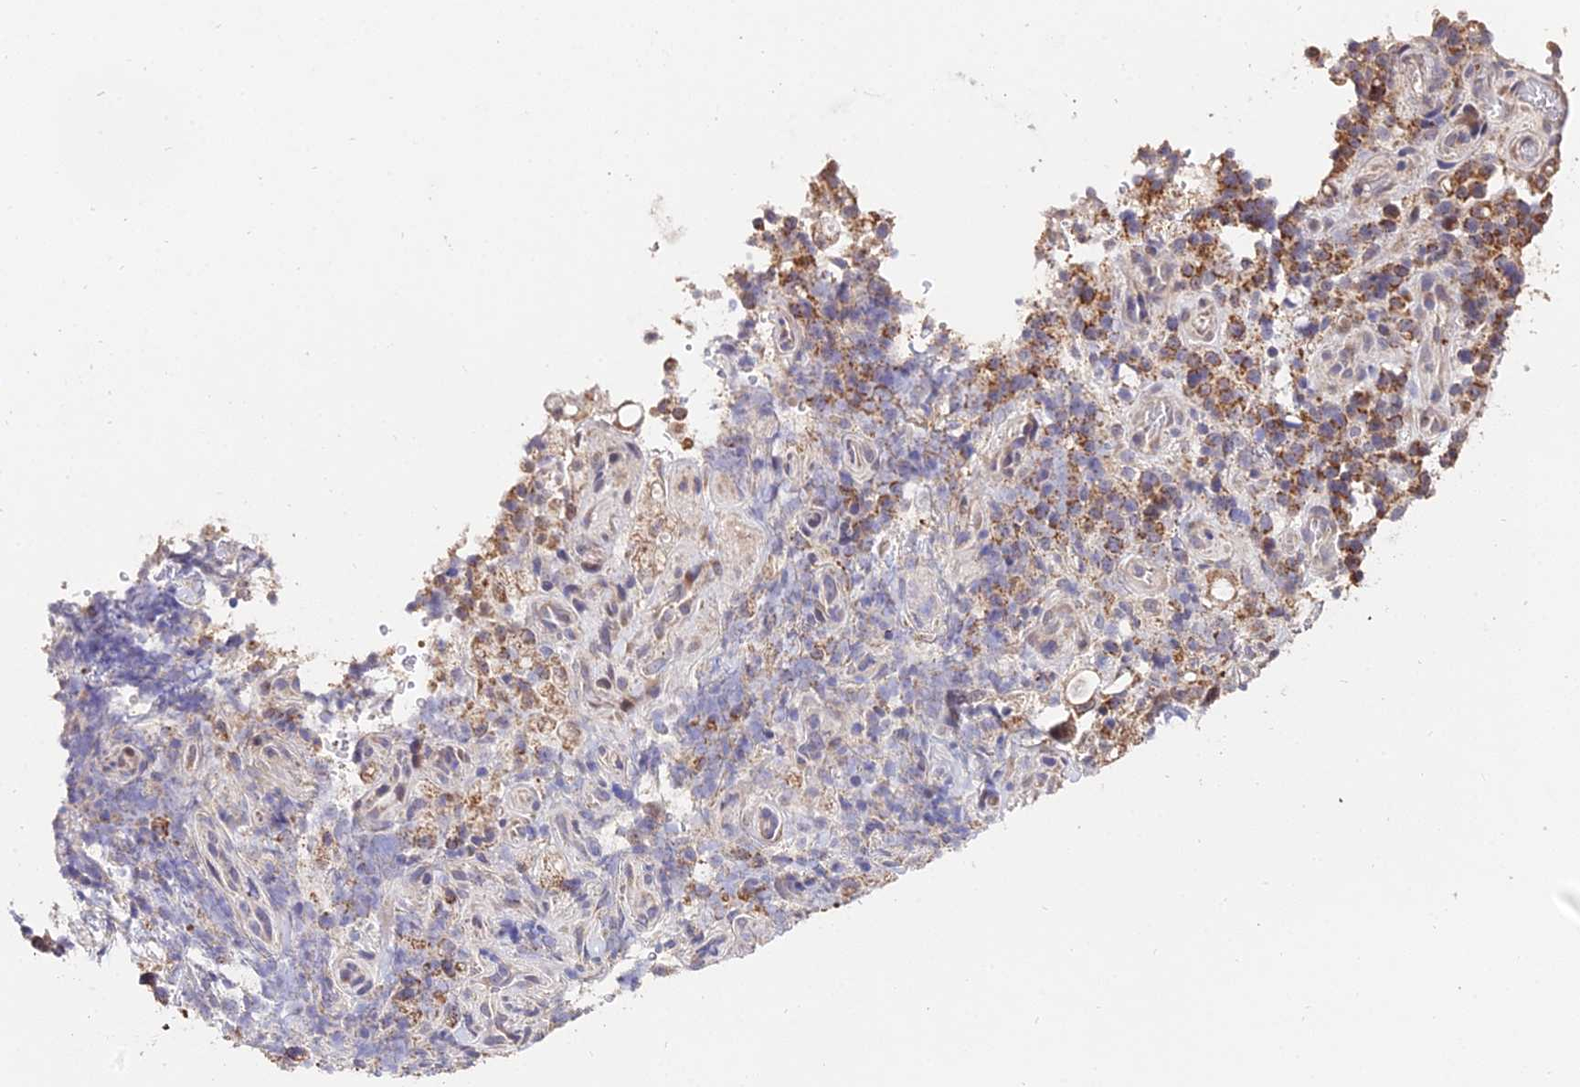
{"staining": {"intensity": "weak", "quantity": ">75%", "location": "cytoplasmic/membranous"}, "tissue": "stomach cancer", "cell_type": "Tumor cells", "image_type": "cancer", "snomed": [{"axis": "morphology", "description": "Adenocarcinoma, NOS"}, {"axis": "topography", "description": "Stomach"}], "caption": "Immunohistochemical staining of human stomach adenocarcinoma displays low levels of weak cytoplasmic/membranous staining in about >75% of tumor cells.", "gene": "WDR5B", "patient": {"sex": "female", "age": 60}}